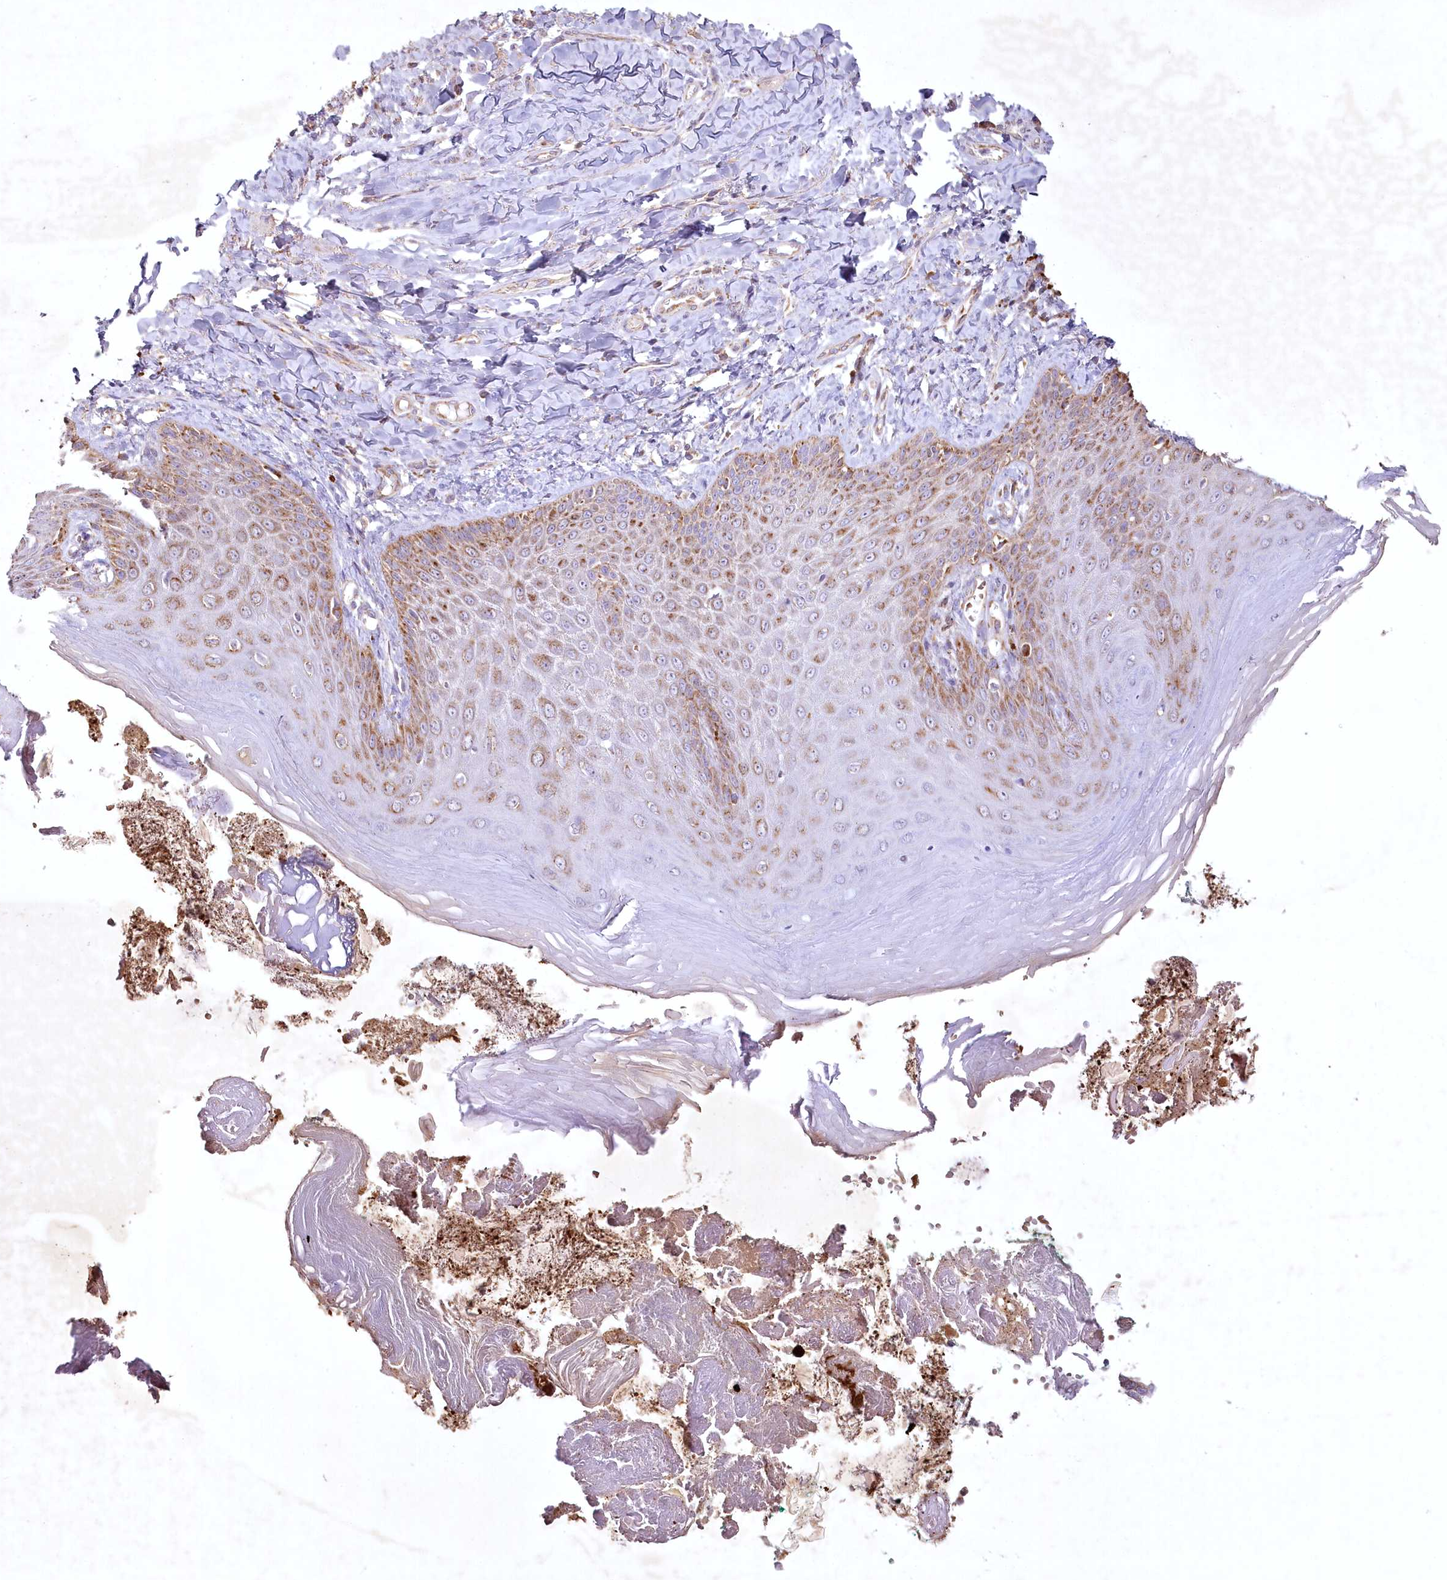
{"staining": {"intensity": "strong", "quantity": ">75%", "location": "cytoplasmic/membranous"}, "tissue": "skin", "cell_type": "Epidermal cells", "image_type": "normal", "snomed": [{"axis": "morphology", "description": "Normal tissue, NOS"}, {"axis": "topography", "description": "Anal"}], "caption": "Unremarkable skin shows strong cytoplasmic/membranous expression in approximately >75% of epidermal cells.", "gene": "MRPL44", "patient": {"sex": "male", "age": 78}}